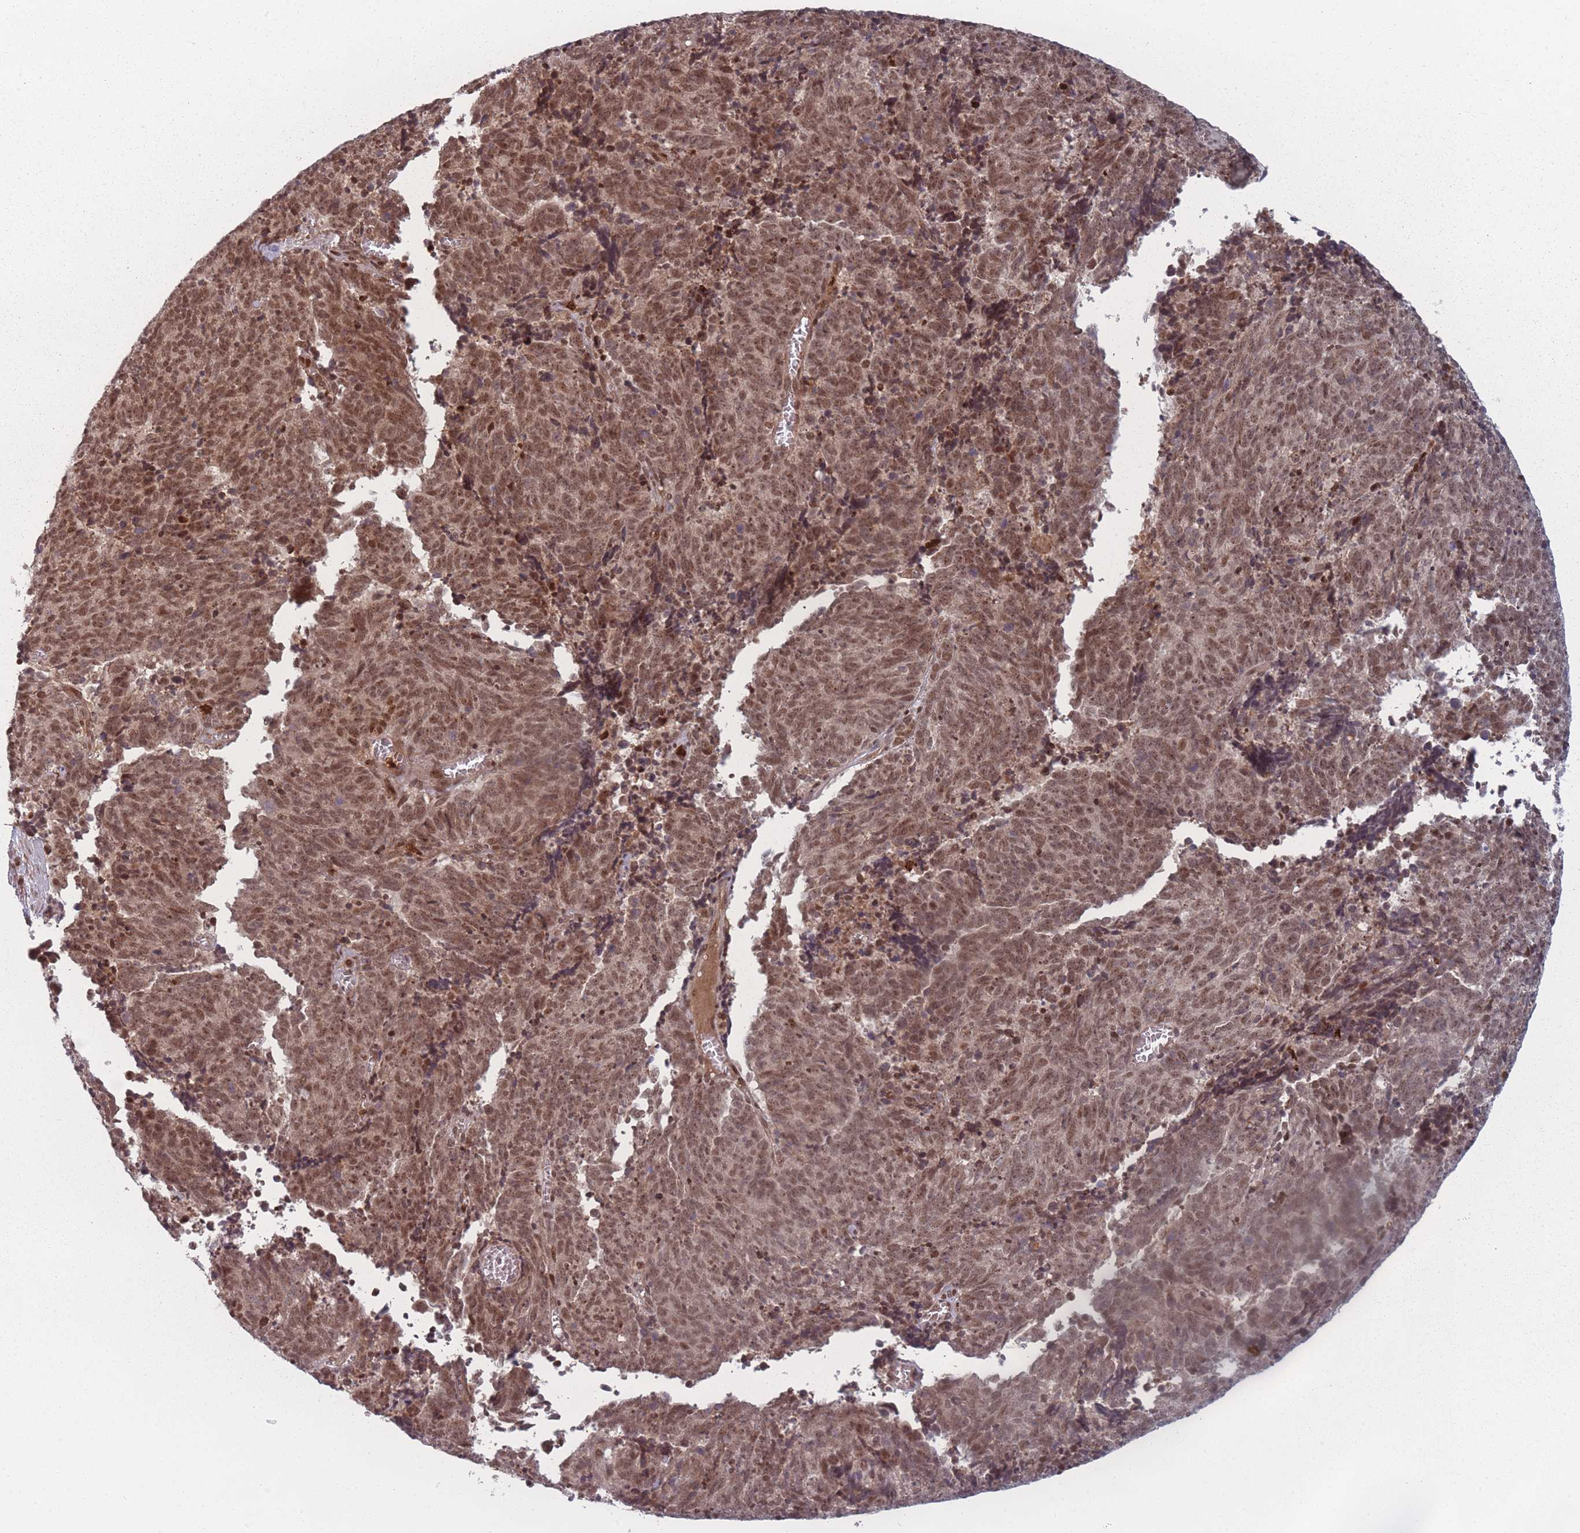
{"staining": {"intensity": "moderate", "quantity": ">75%", "location": "nuclear"}, "tissue": "cervical cancer", "cell_type": "Tumor cells", "image_type": "cancer", "snomed": [{"axis": "morphology", "description": "Squamous cell carcinoma, NOS"}, {"axis": "topography", "description": "Cervix"}], "caption": "Brown immunohistochemical staining in cervical squamous cell carcinoma exhibits moderate nuclear staining in about >75% of tumor cells. (DAB = brown stain, brightfield microscopy at high magnification).", "gene": "WDR55", "patient": {"sex": "female", "age": 29}}